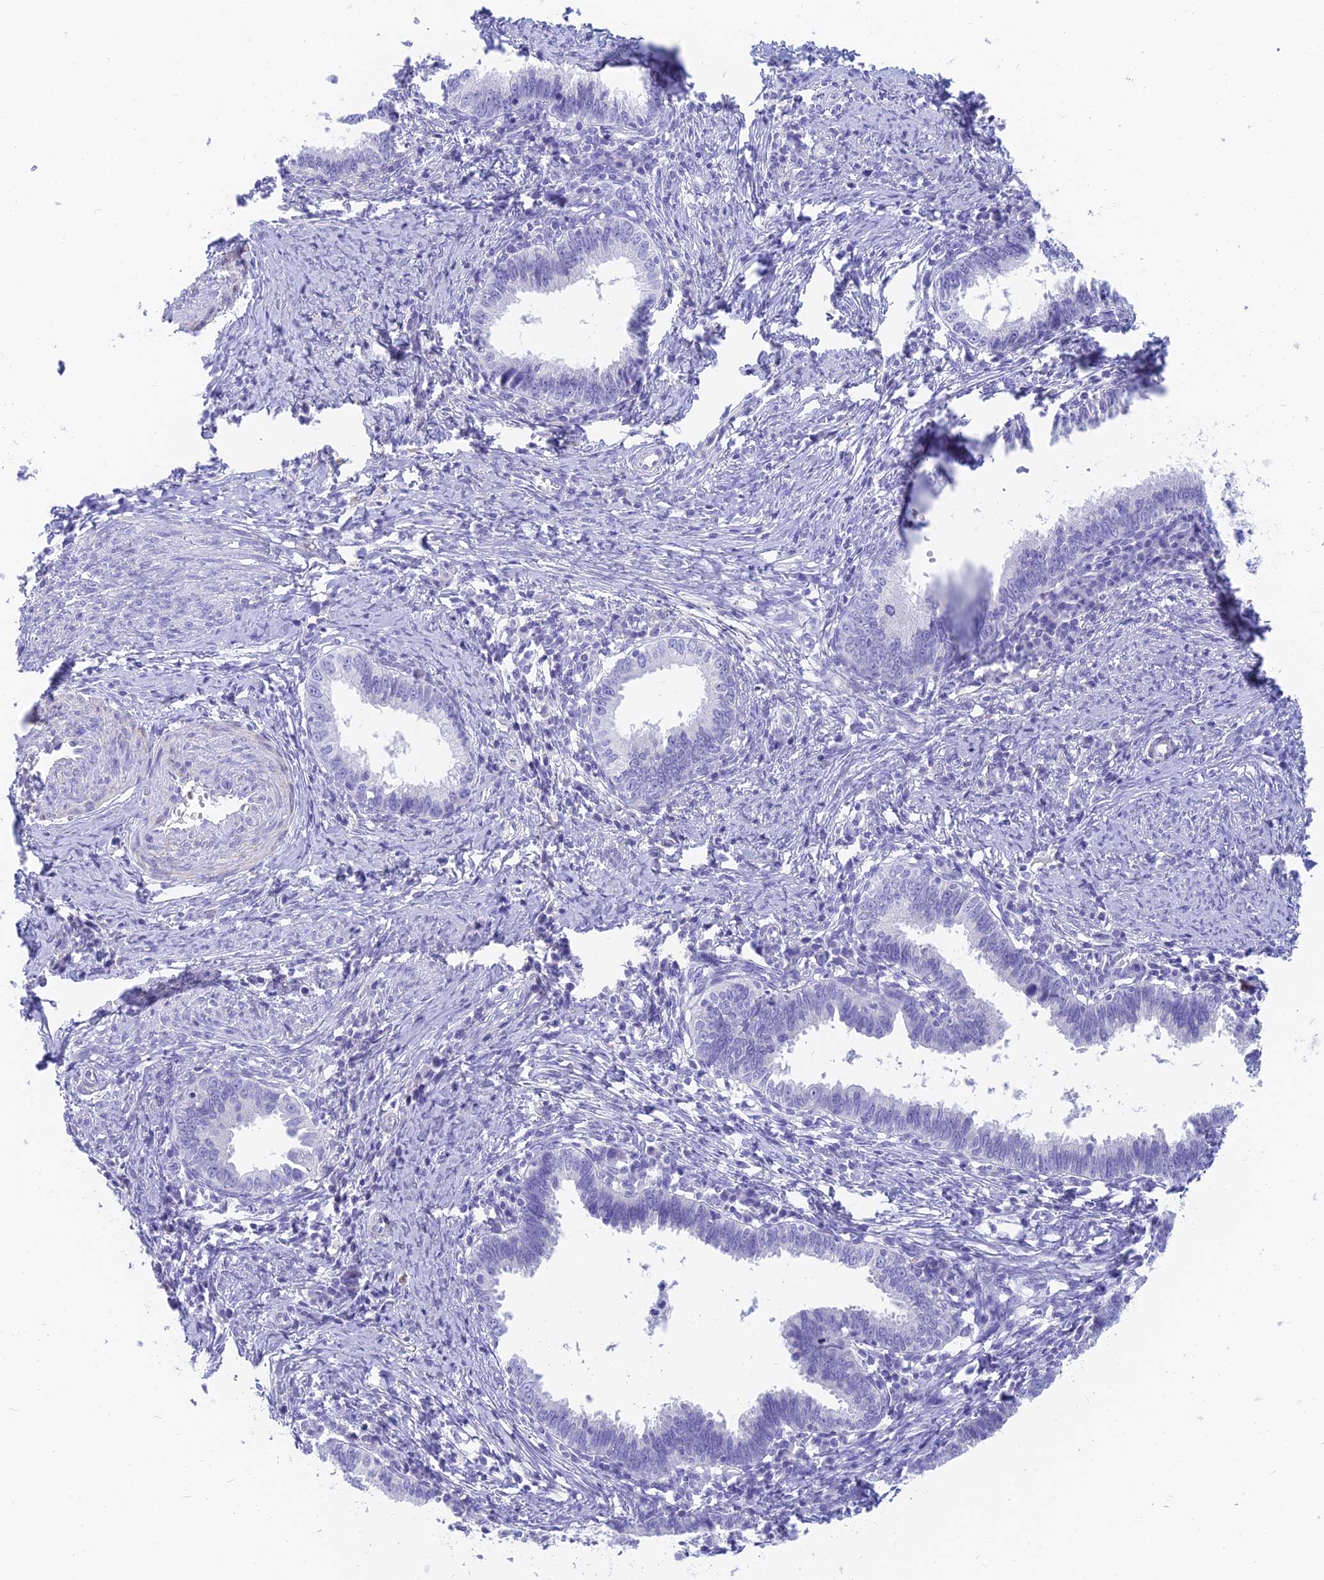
{"staining": {"intensity": "negative", "quantity": "none", "location": "none"}, "tissue": "cervical cancer", "cell_type": "Tumor cells", "image_type": "cancer", "snomed": [{"axis": "morphology", "description": "Adenocarcinoma, NOS"}, {"axis": "topography", "description": "Cervix"}], "caption": "High magnification brightfield microscopy of cervical cancer (adenocarcinoma) stained with DAB (3,3'-diaminobenzidine) (brown) and counterstained with hematoxylin (blue): tumor cells show no significant staining.", "gene": "SLC36A2", "patient": {"sex": "female", "age": 36}}